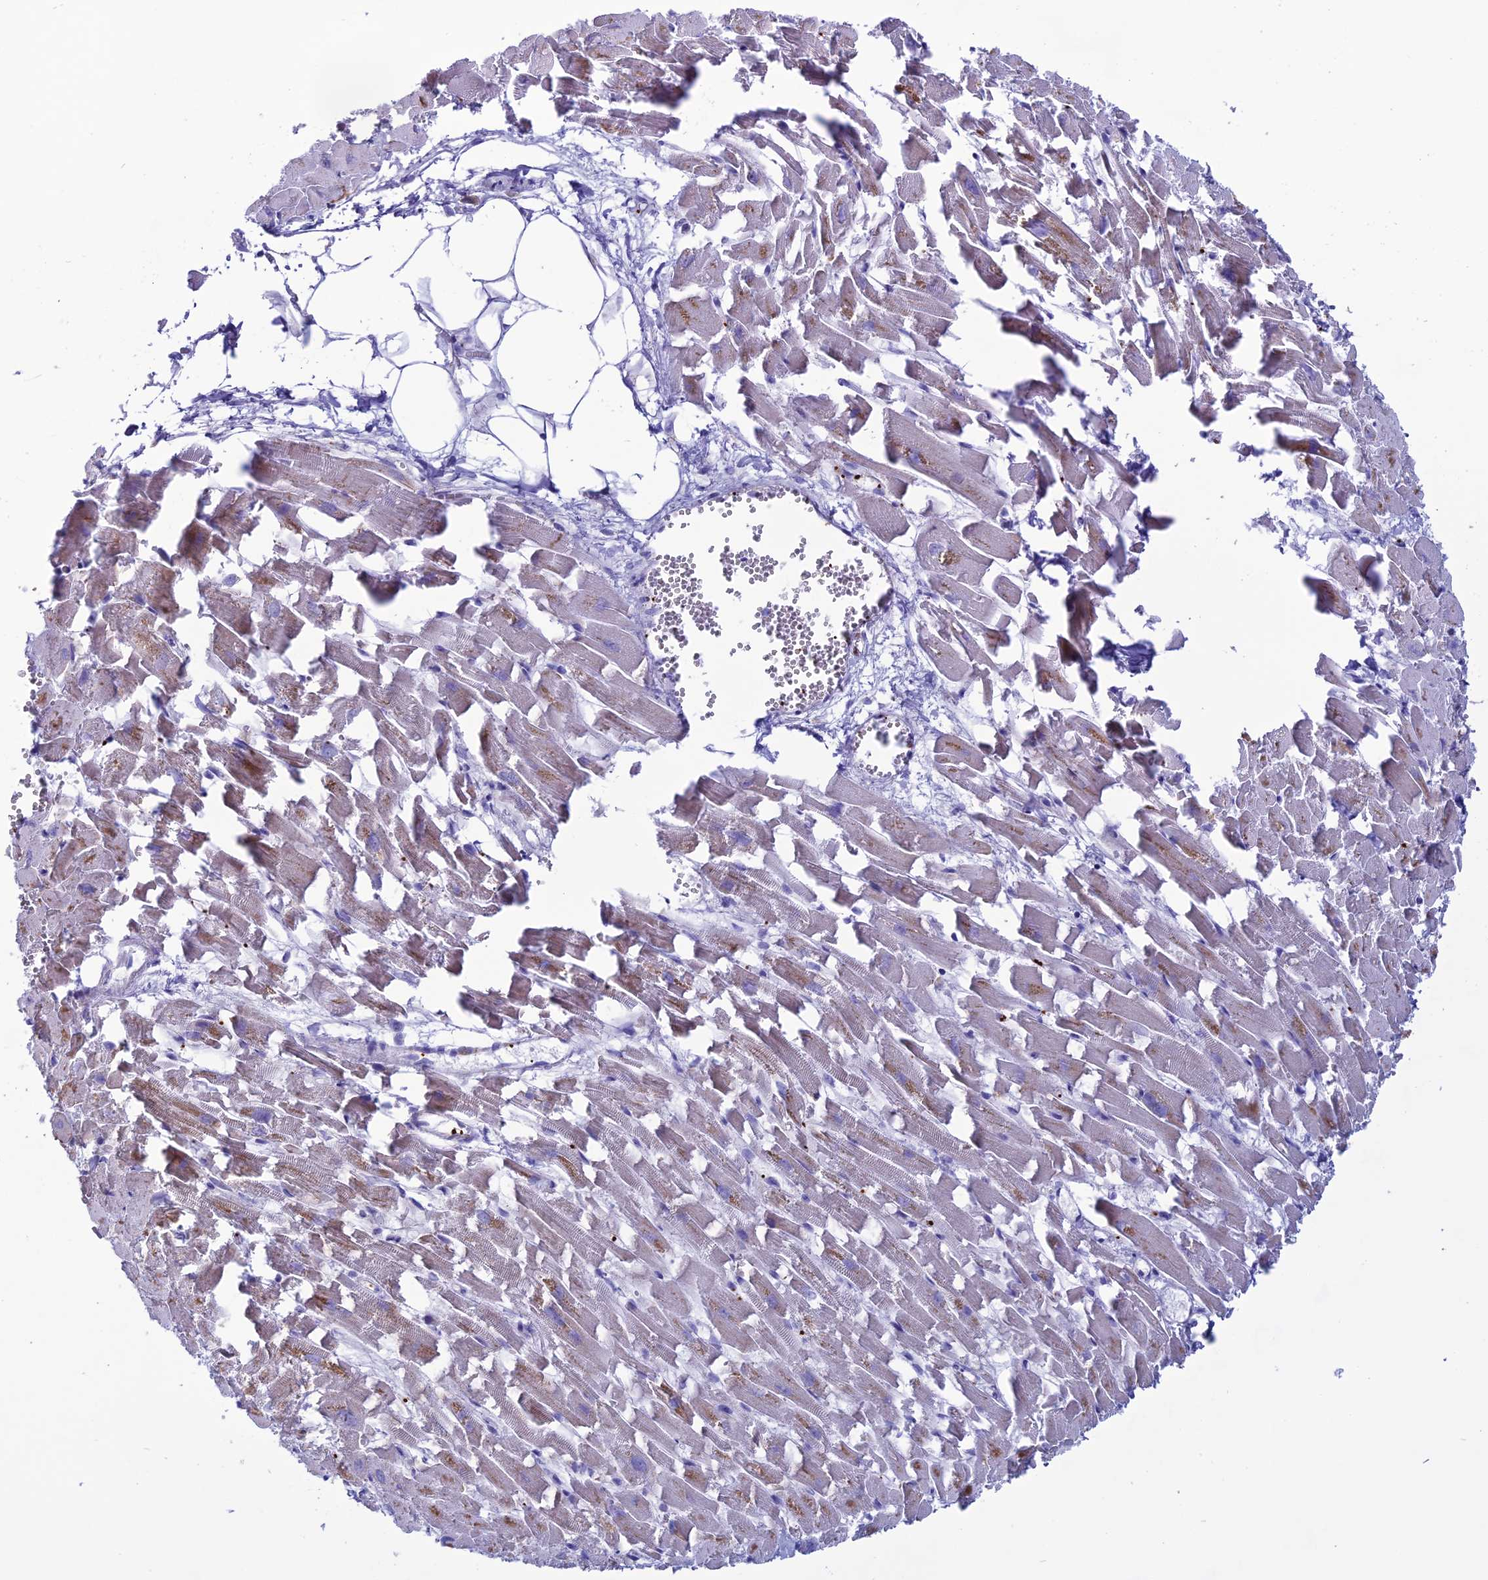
{"staining": {"intensity": "moderate", "quantity": "25%-75%", "location": "cytoplasmic/membranous"}, "tissue": "heart muscle", "cell_type": "Cardiomyocytes", "image_type": "normal", "snomed": [{"axis": "morphology", "description": "Normal tissue, NOS"}, {"axis": "topography", "description": "Heart"}], "caption": "Immunohistochemistry (DAB) staining of normal human heart muscle shows moderate cytoplasmic/membranous protein staining in about 25%-75% of cardiomyocytes.", "gene": "C21orf140", "patient": {"sex": "female", "age": 64}}